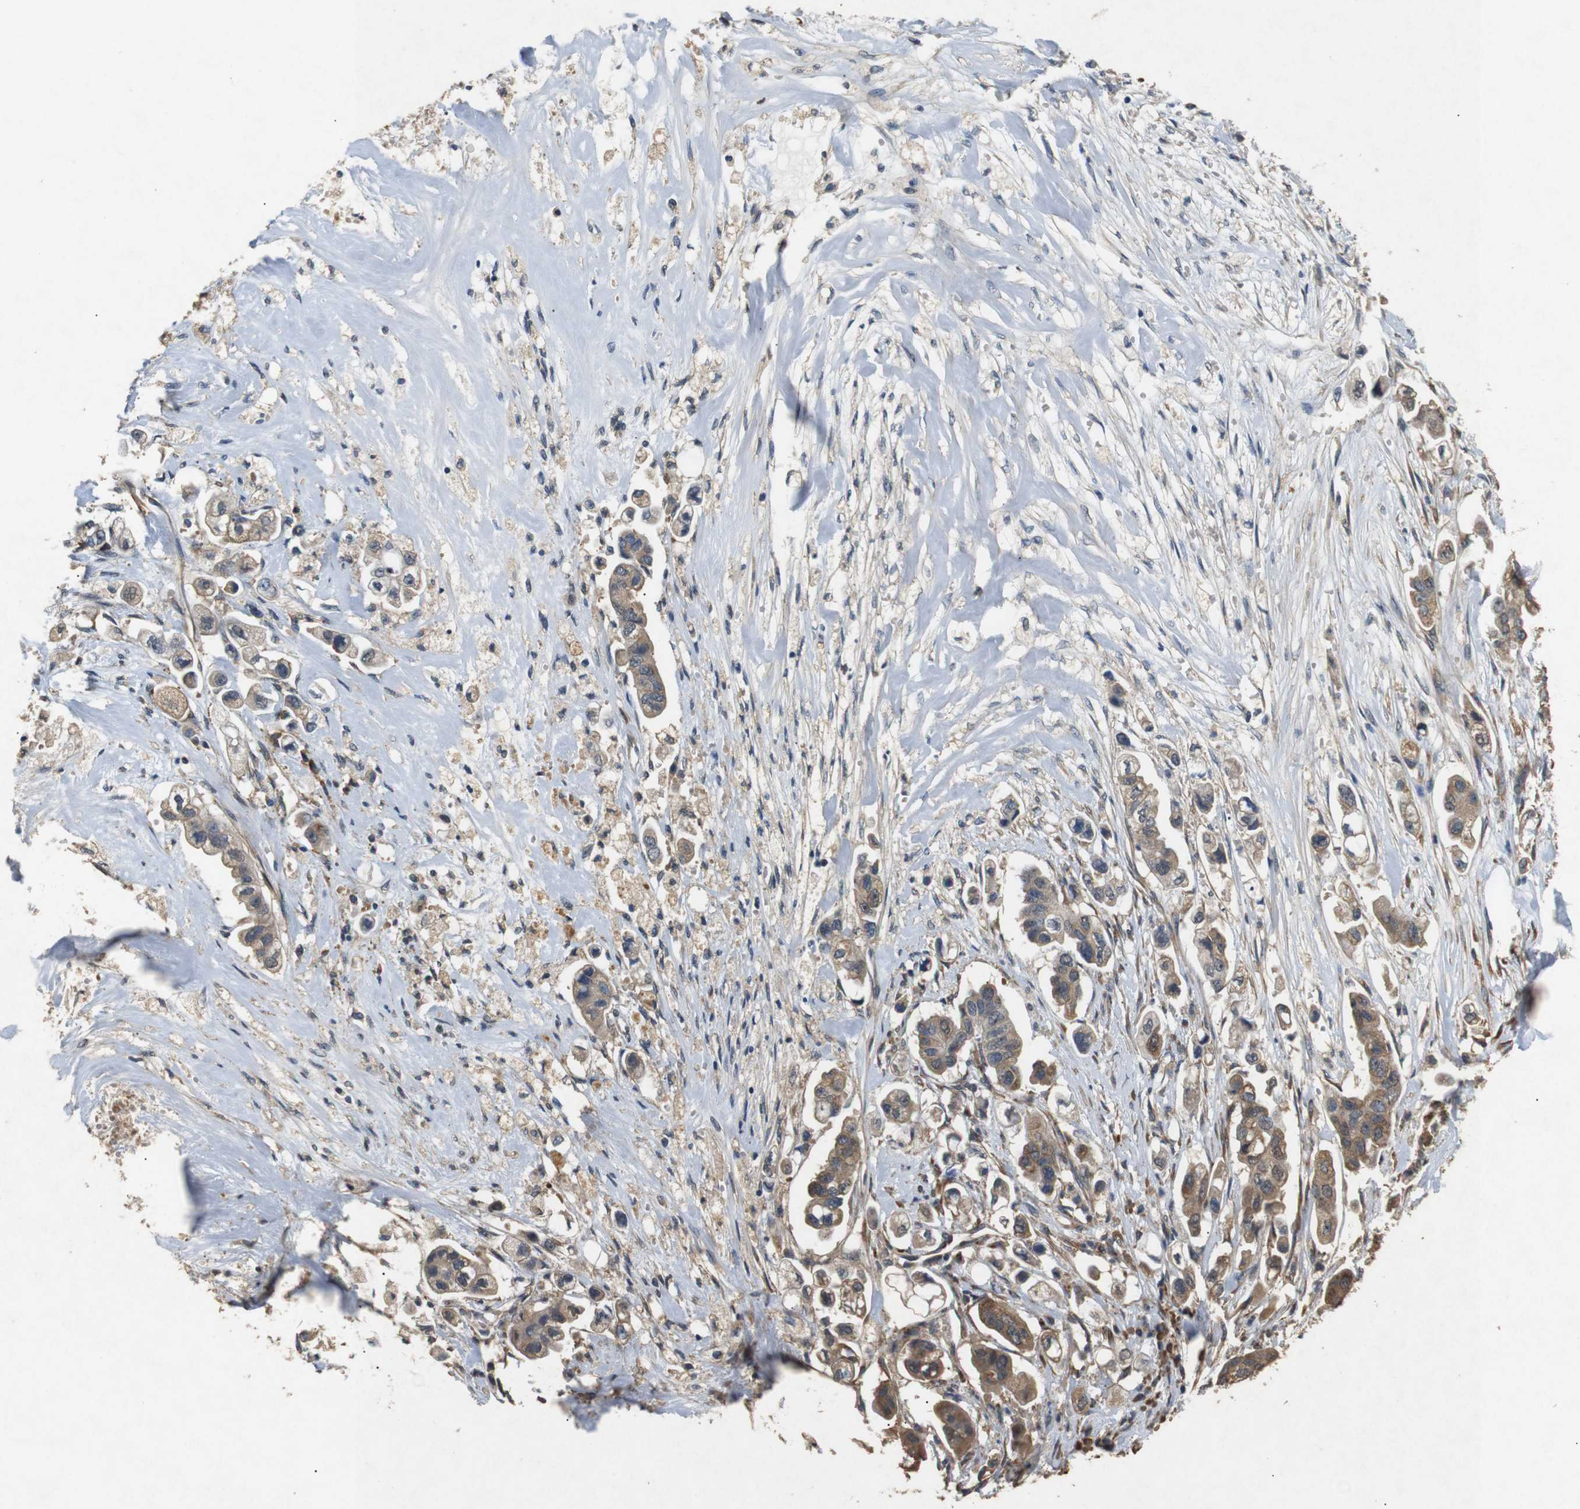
{"staining": {"intensity": "moderate", "quantity": ">75%", "location": "cytoplasmic/membranous"}, "tissue": "stomach cancer", "cell_type": "Tumor cells", "image_type": "cancer", "snomed": [{"axis": "morphology", "description": "Adenocarcinoma, NOS"}, {"axis": "topography", "description": "Stomach"}], "caption": "This is an image of immunohistochemistry (IHC) staining of adenocarcinoma (stomach), which shows moderate expression in the cytoplasmic/membranous of tumor cells.", "gene": "BNIP3", "patient": {"sex": "male", "age": 62}}